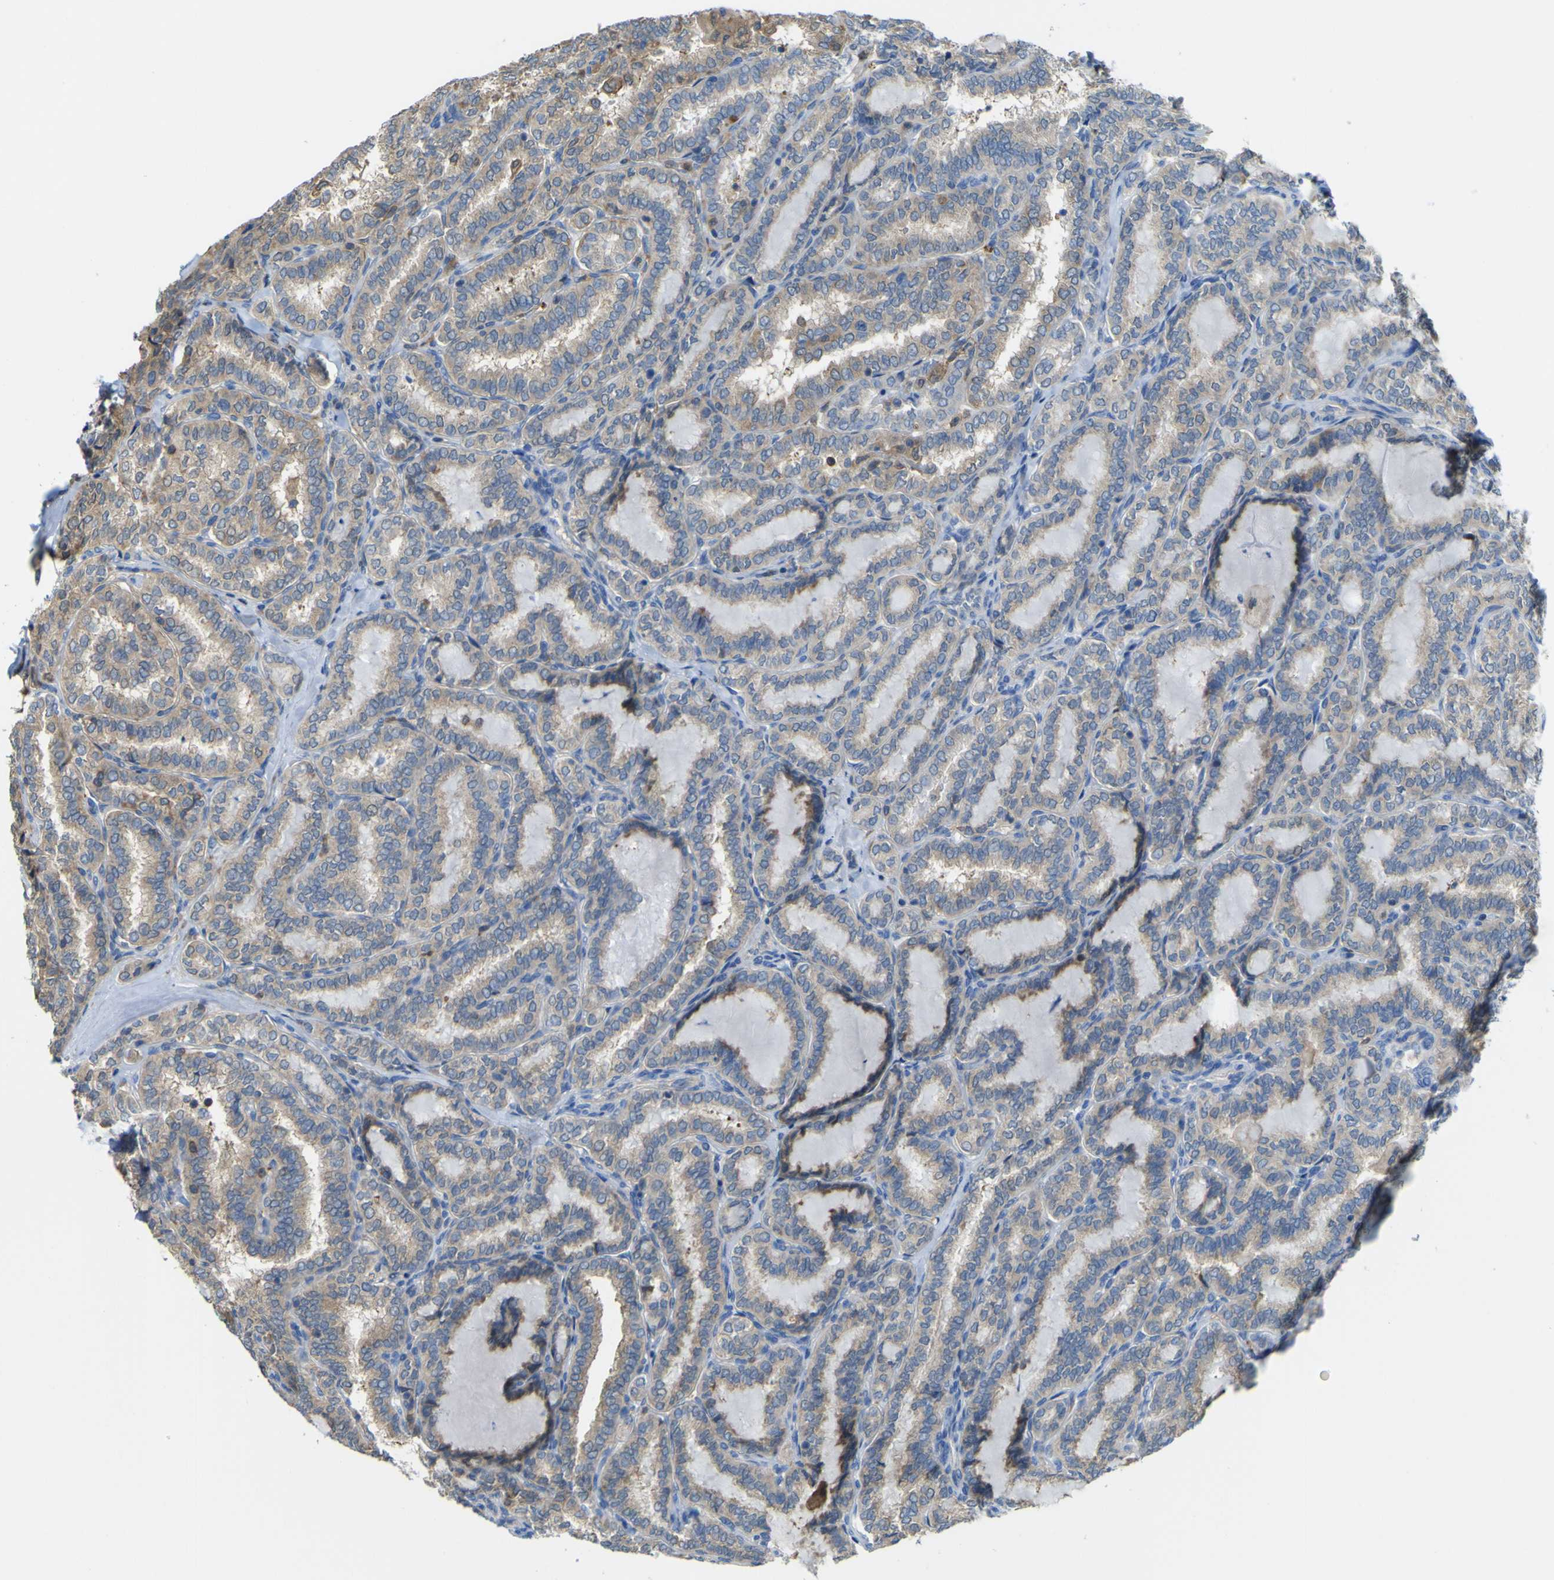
{"staining": {"intensity": "moderate", "quantity": ">75%", "location": "cytoplasmic/membranous"}, "tissue": "thyroid cancer", "cell_type": "Tumor cells", "image_type": "cancer", "snomed": [{"axis": "morphology", "description": "Normal tissue, NOS"}, {"axis": "morphology", "description": "Papillary adenocarcinoma, NOS"}, {"axis": "topography", "description": "Thyroid gland"}], "caption": "Thyroid papillary adenocarcinoma stained for a protein (brown) demonstrates moderate cytoplasmic/membranous positive positivity in approximately >75% of tumor cells.", "gene": "ABHD3", "patient": {"sex": "female", "age": 30}}